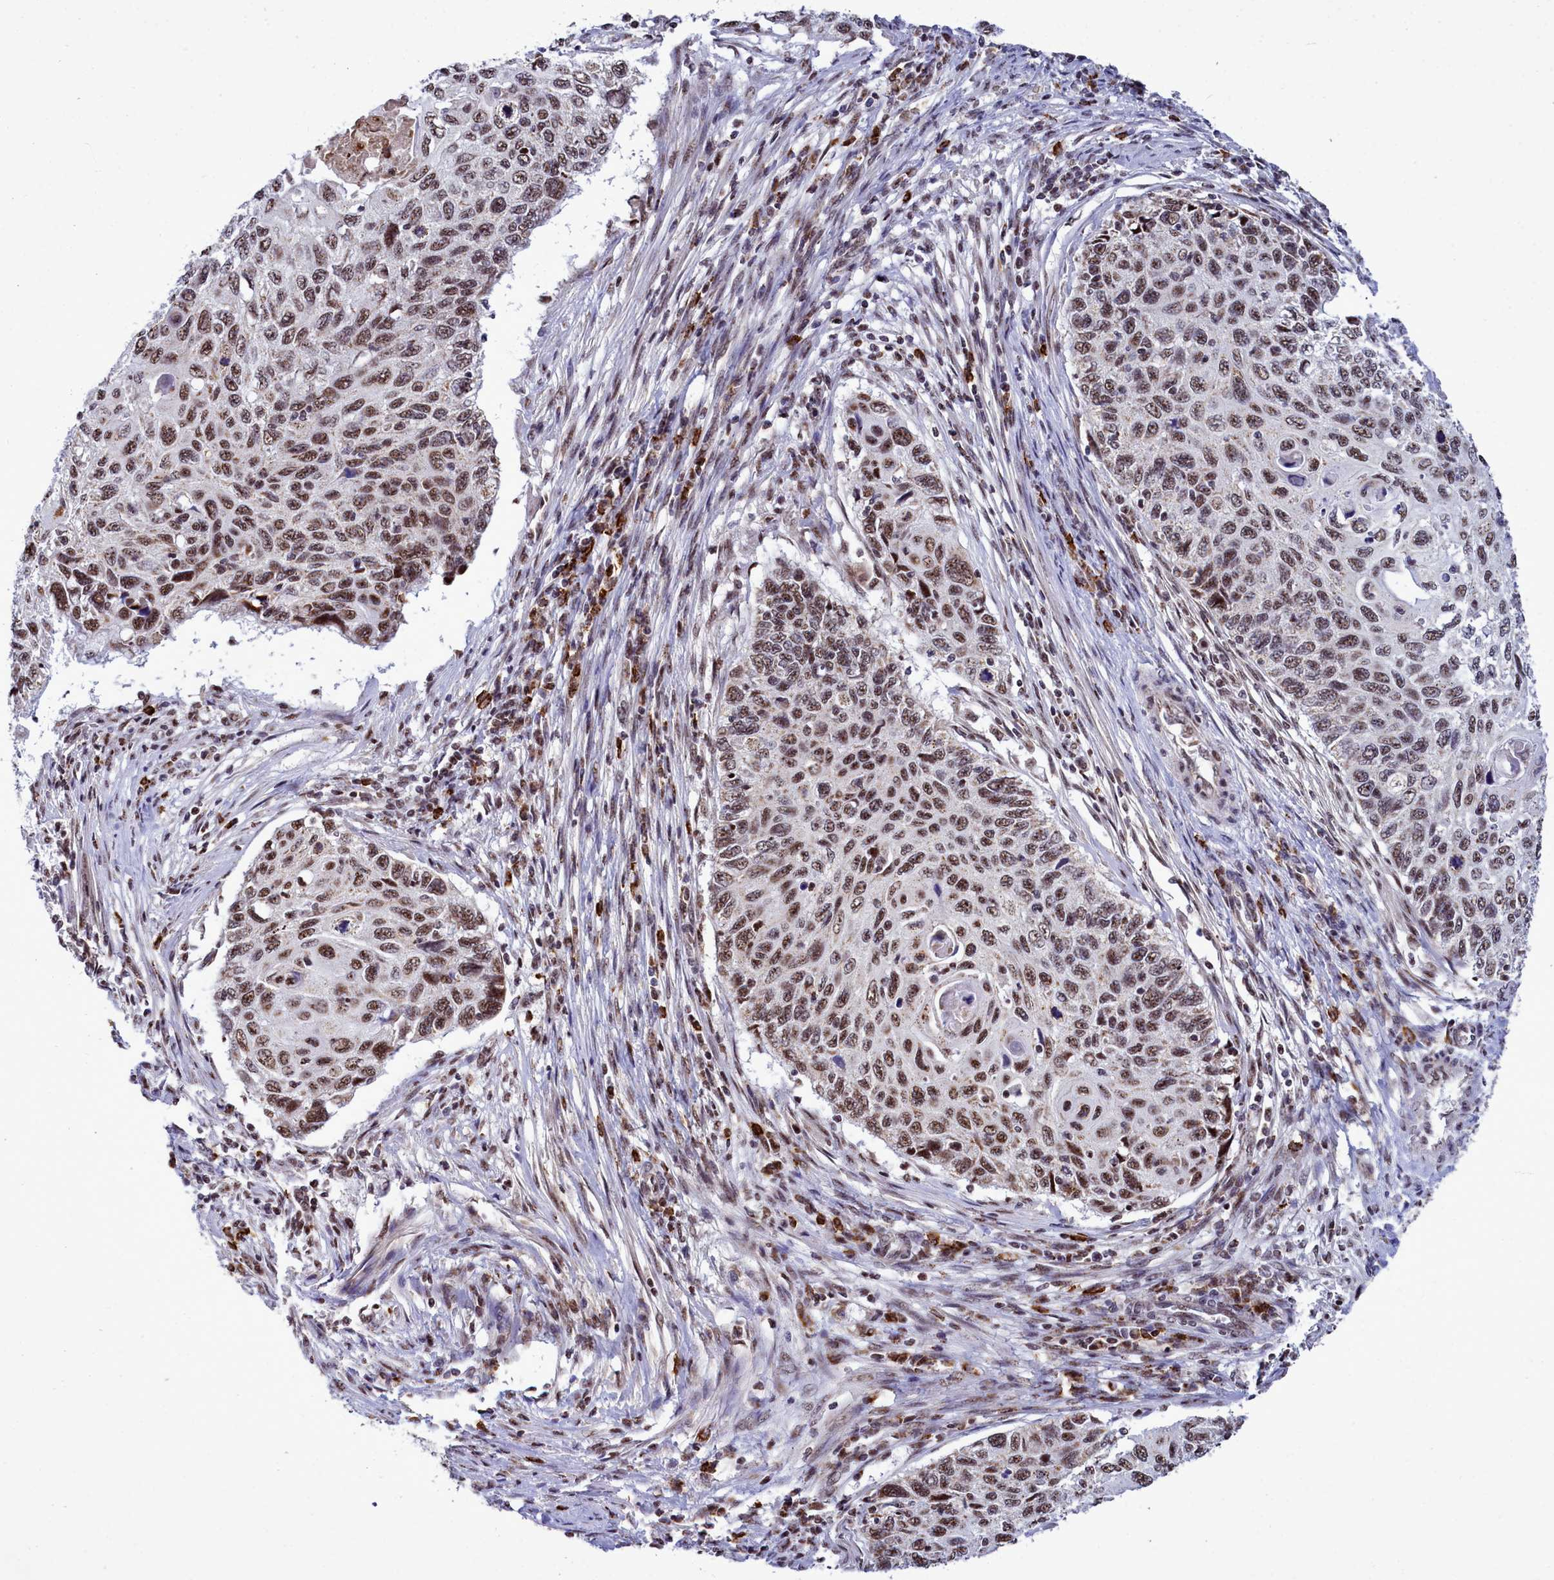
{"staining": {"intensity": "moderate", "quantity": ">75%", "location": "nuclear"}, "tissue": "cervical cancer", "cell_type": "Tumor cells", "image_type": "cancer", "snomed": [{"axis": "morphology", "description": "Squamous cell carcinoma, NOS"}, {"axis": "topography", "description": "Cervix"}], "caption": "IHC of cervical squamous cell carcinoma exhibits medium levels of moderate nuclear positivity in approximately >75% of tumor cells. (IHC, brightfield microscopy, high magnification).", "gene": "POM121L2", "patient": {"sex": "female", "age": 70}}